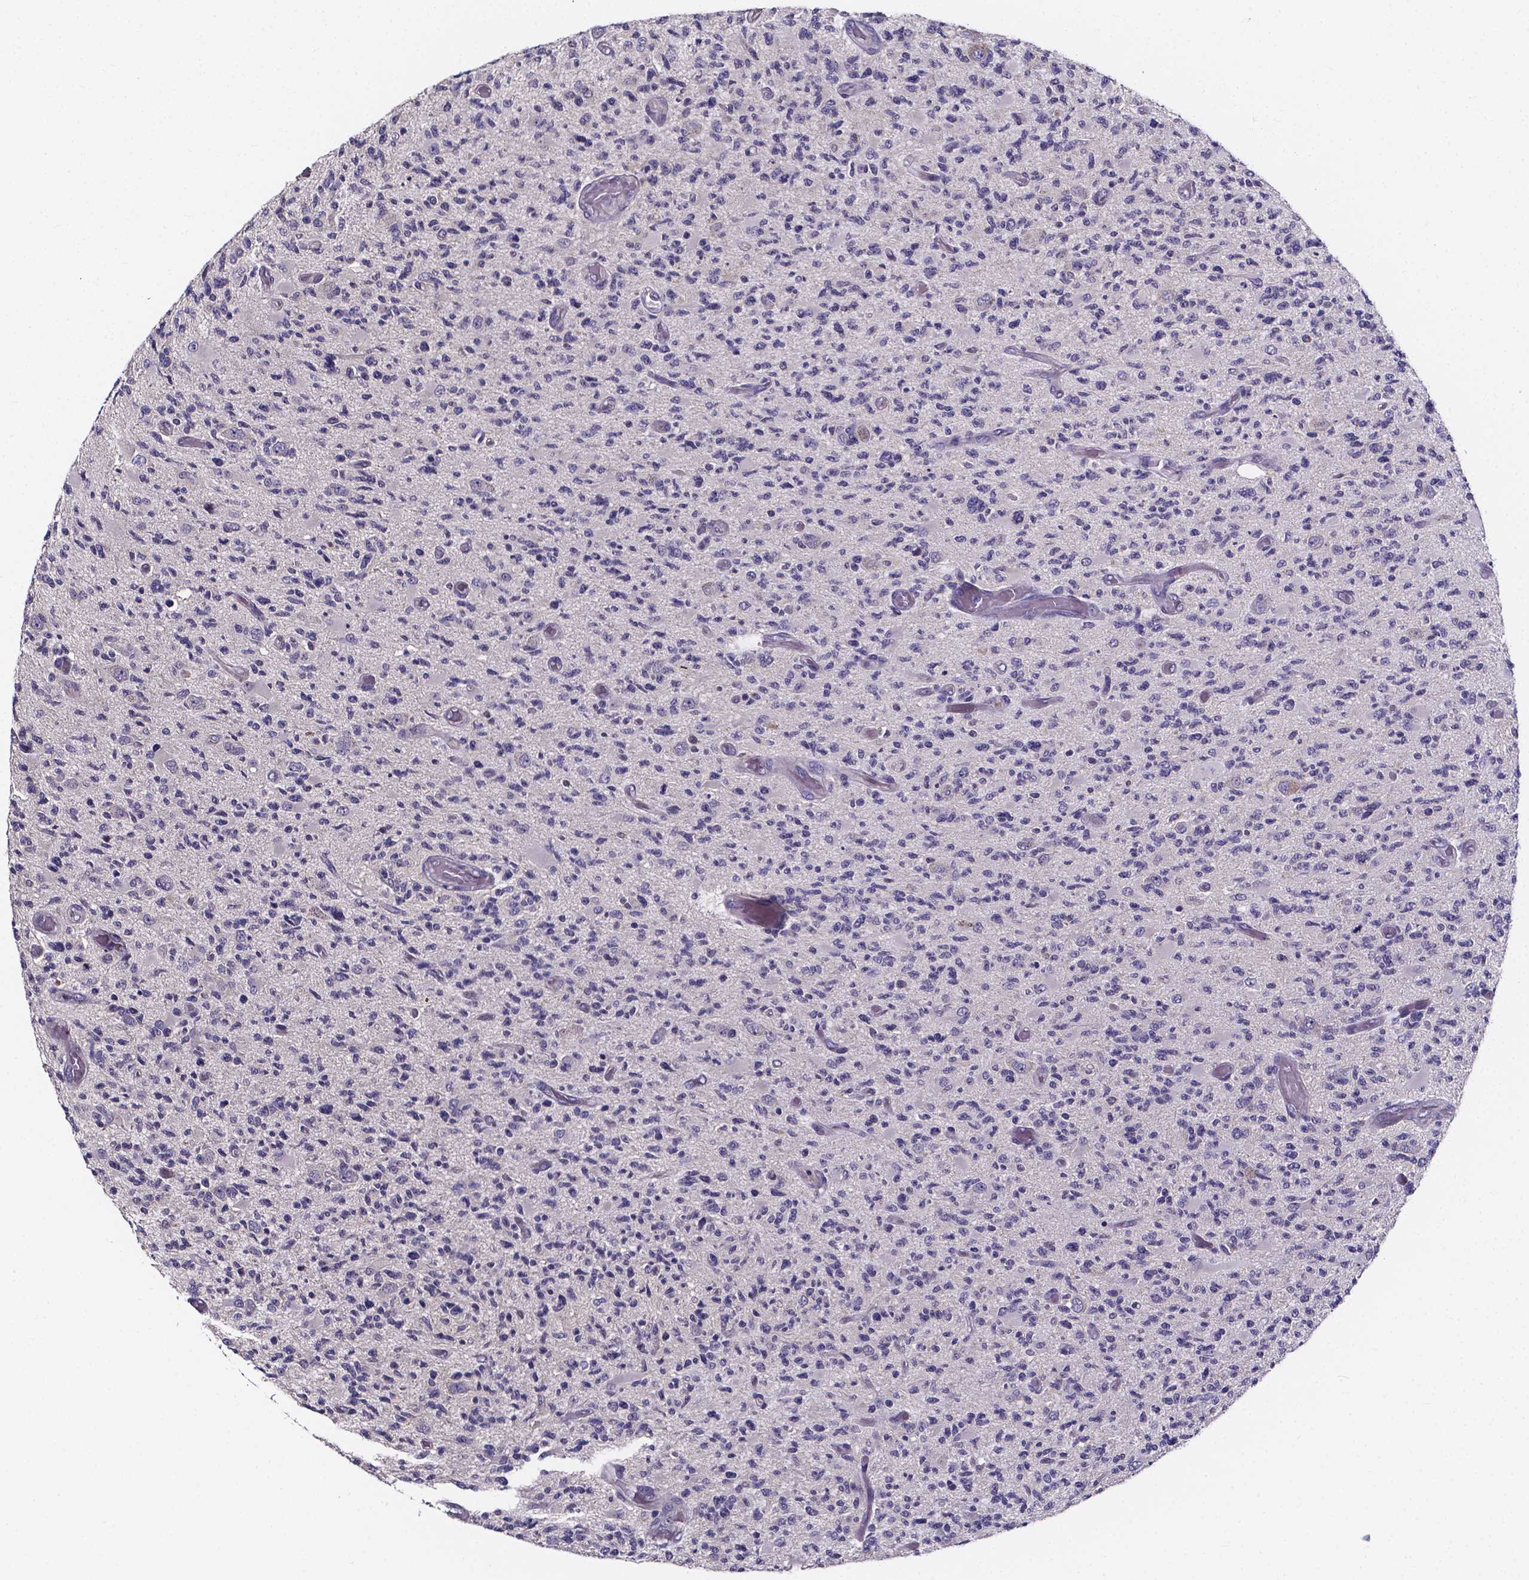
{"staining": {"intensity": "negative", "quantity": "none", "location": "none"}, "tissue": "glioma", "cell_type": "Tumor cells", "image_type": "cancer", "snomed": [{"axis": "morphology", "description": "Glioma, malignant, High grade"}, {"axis": "topography", "description": "Brain"}], "caption": "Immunohistochemistry (IHC) image of neoplastic tissue: malignant glioma (high-grade) stained with DAB (3,3'-diaminobenzidine) shows no significant protein staining in tumor cells.", "gene": "SPOCD1", "patient": {"sex": "female", "age": 63}}